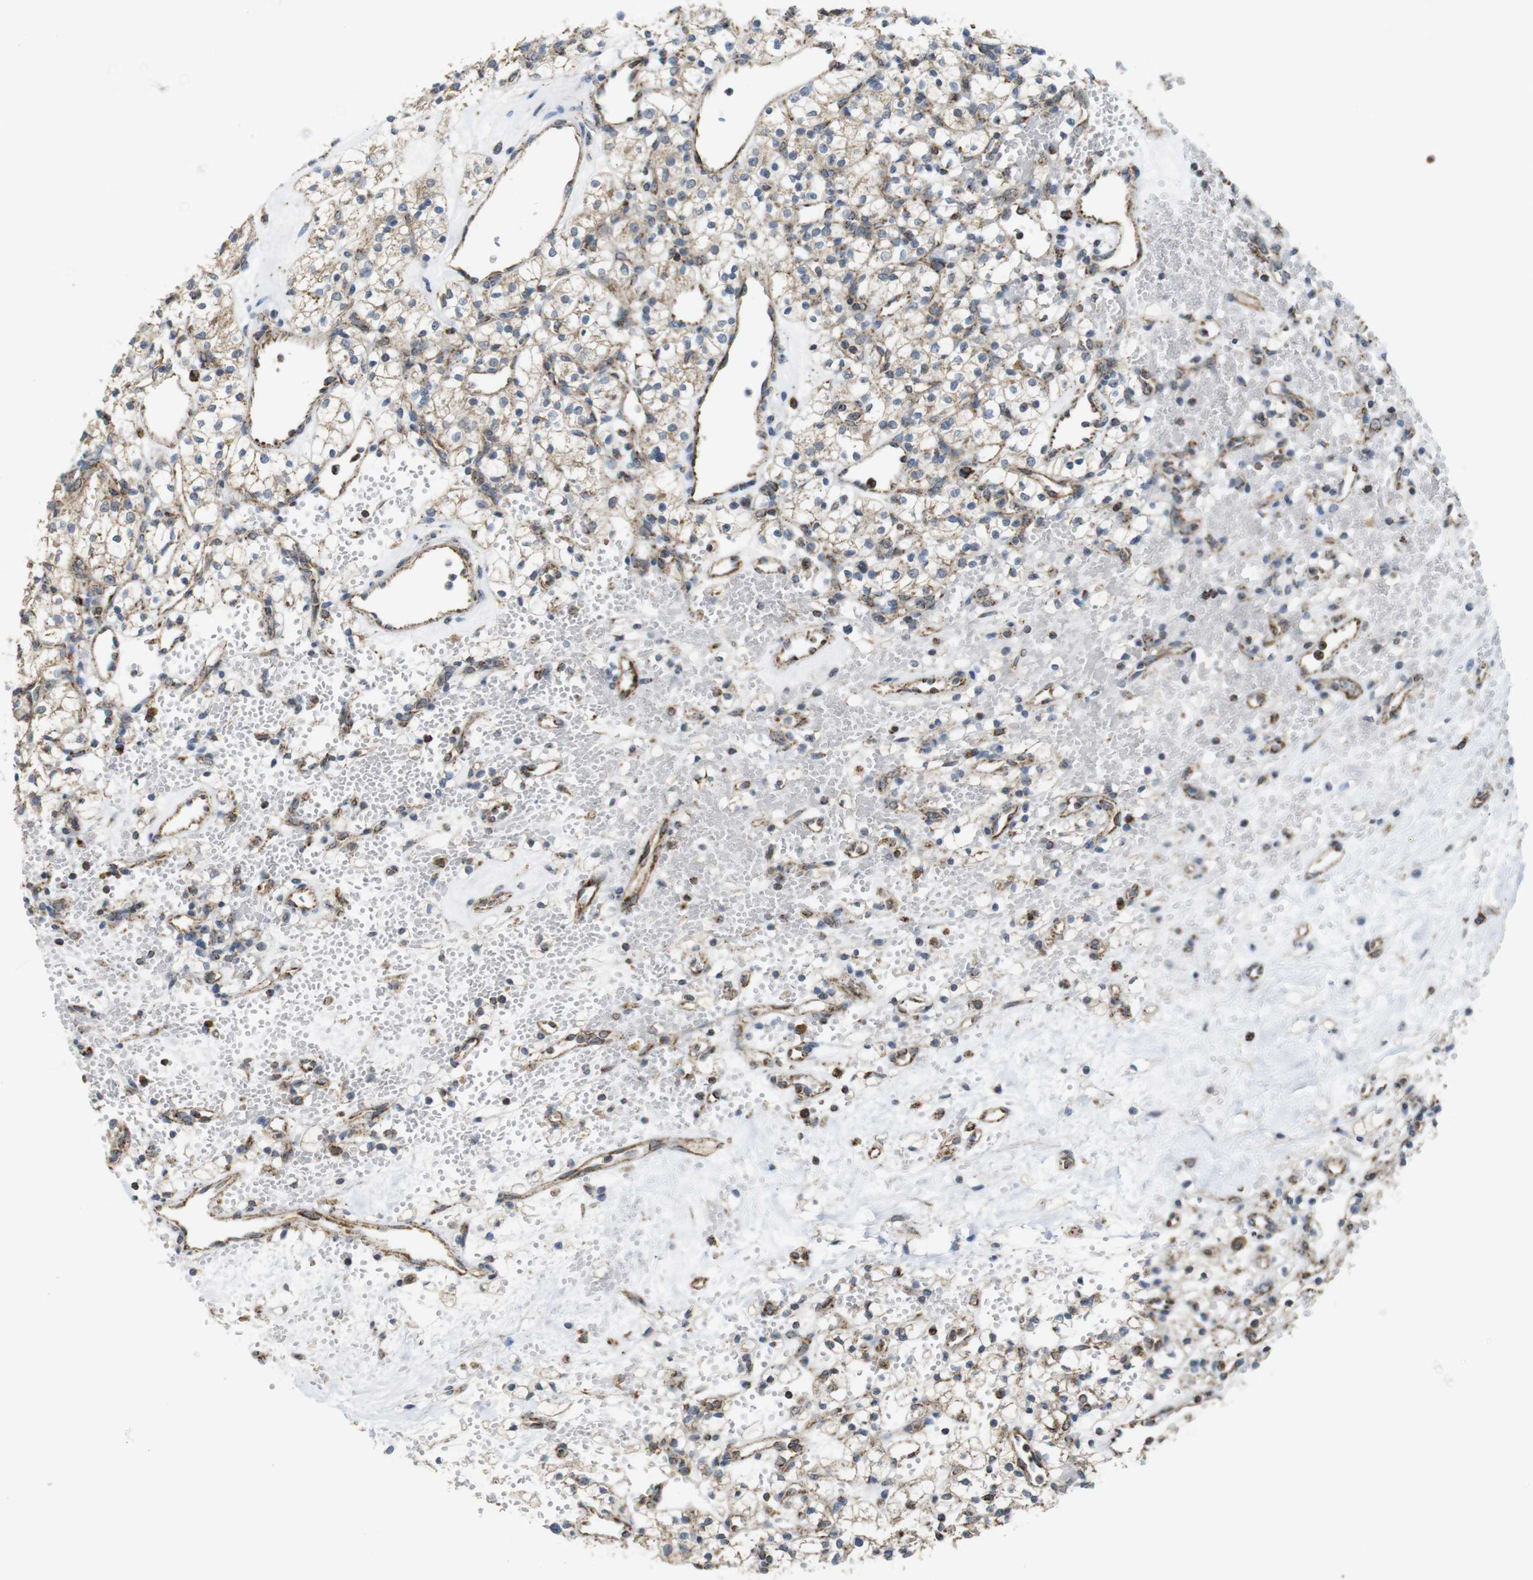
{"staining": {"intensity": "weak", "quantity": "<25%", "location": "cytoplasmic/membranous"}, "tissue": "renal cancer", "cell_type": "Tumor cells", "image_type": "cancer", "snomed": [{"axis": "morphology", "description": "Adenocarcinoma, NOS"}, {"axis": "topography", "description": "Kidney"}], "caption": "The photomicrograph shows no staining of tumor cells in renal adenocarcinoma.", "gene": "CALHM2", "patient": {"sex": "female", "age": 60}}